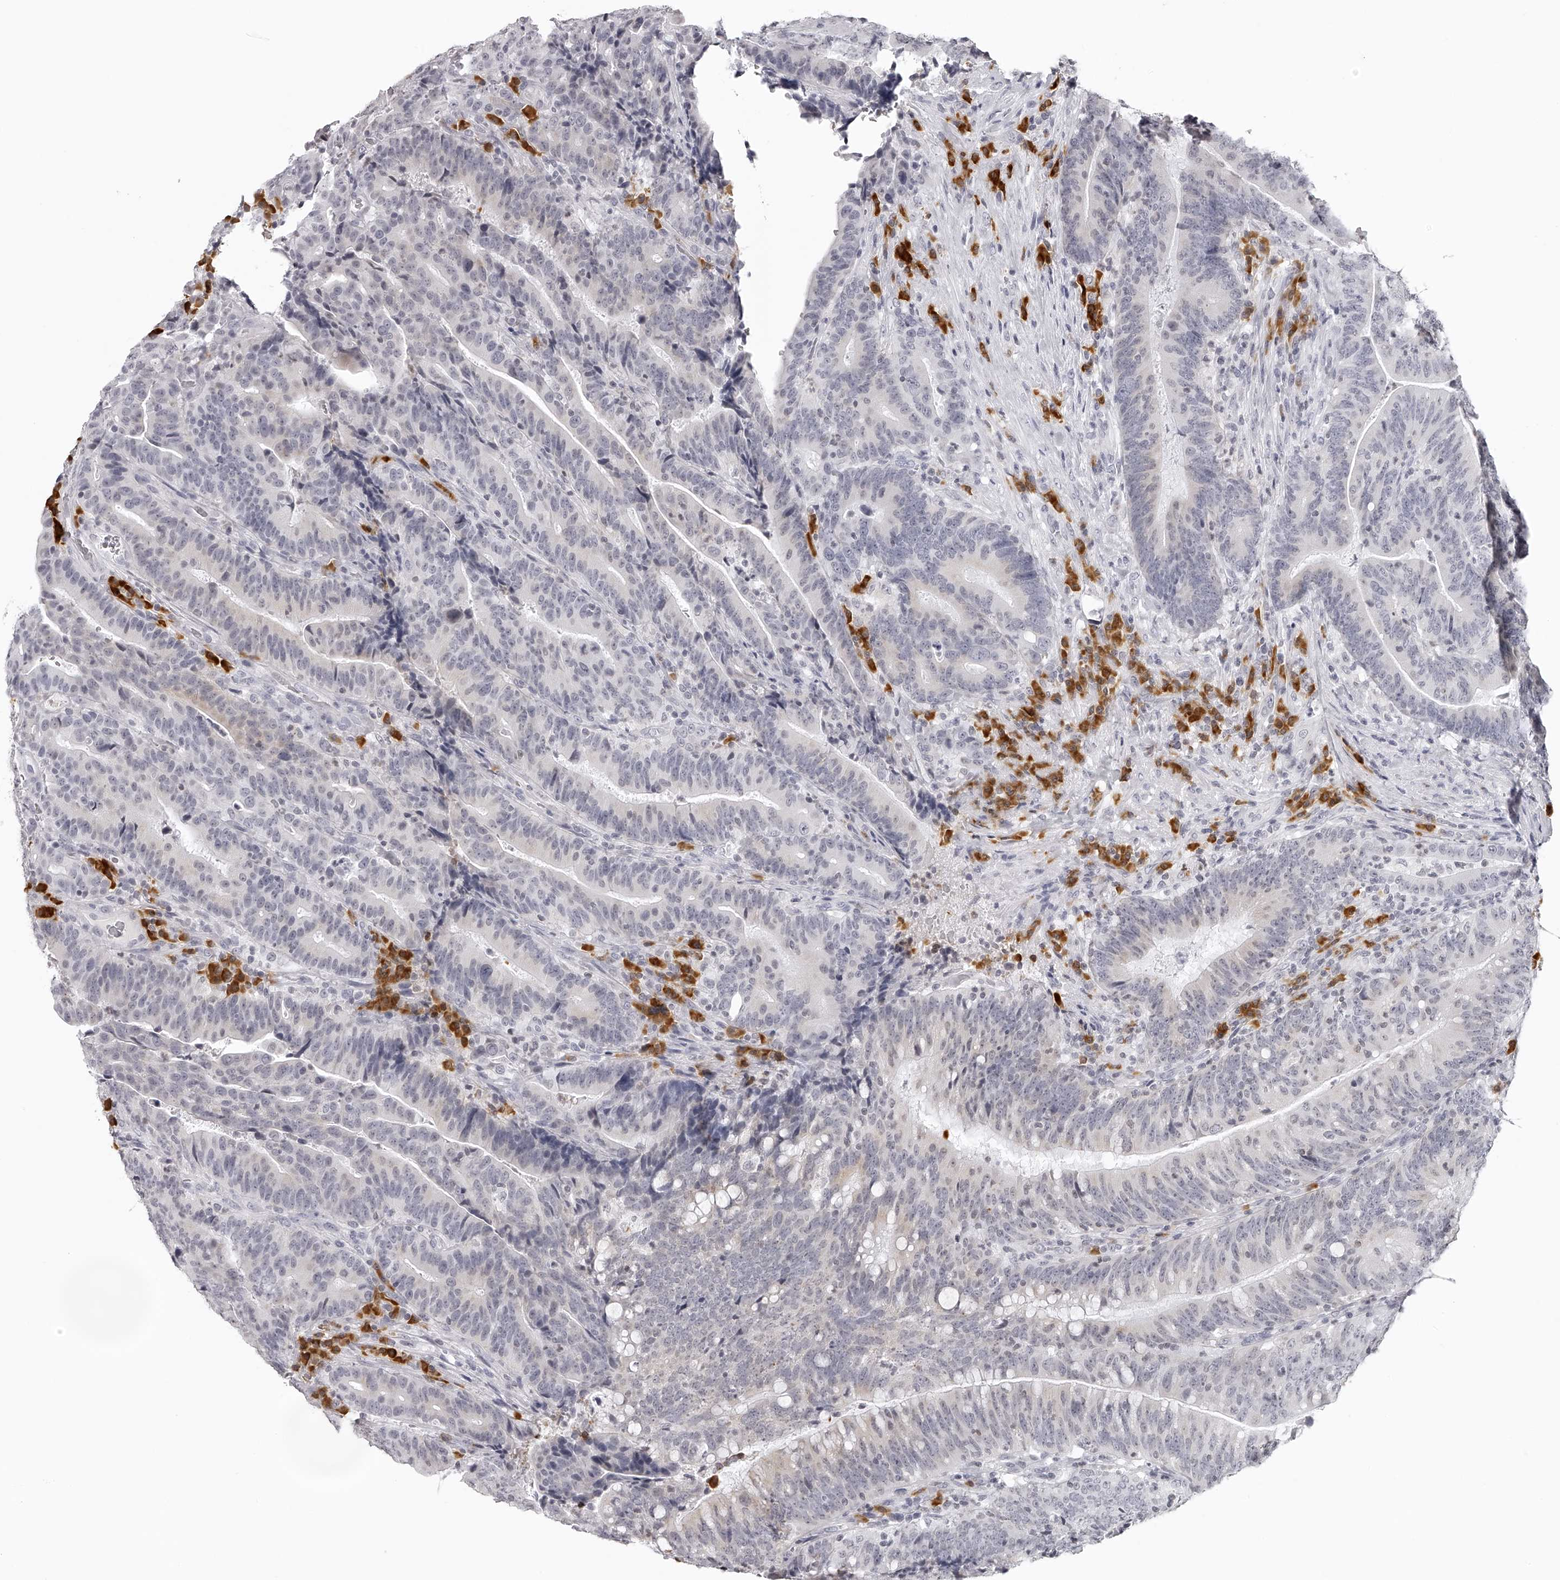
{"staining": {"intensity": "negative", "quantity": "none", "location": "none"}, "tissue": "colorectal cancer", "cell_type": "Tumor cells", "image_type": "cancer", "snomed": [{"axis": "morphology", "description": "Adenocarcinoma, NOS"}, {"axis": "topography", "description": "Colon"}], "caption": "Immunohistochemistry photomicrograph of neoplastic tissue: colorectal adenocarcinoma stained with DAB (3,3'-diaminobenzidine) exhibits no significant protein positivity in tumor cells.", "gene": "SEC11C", "patient": {"sex": "female", "age": 66}}